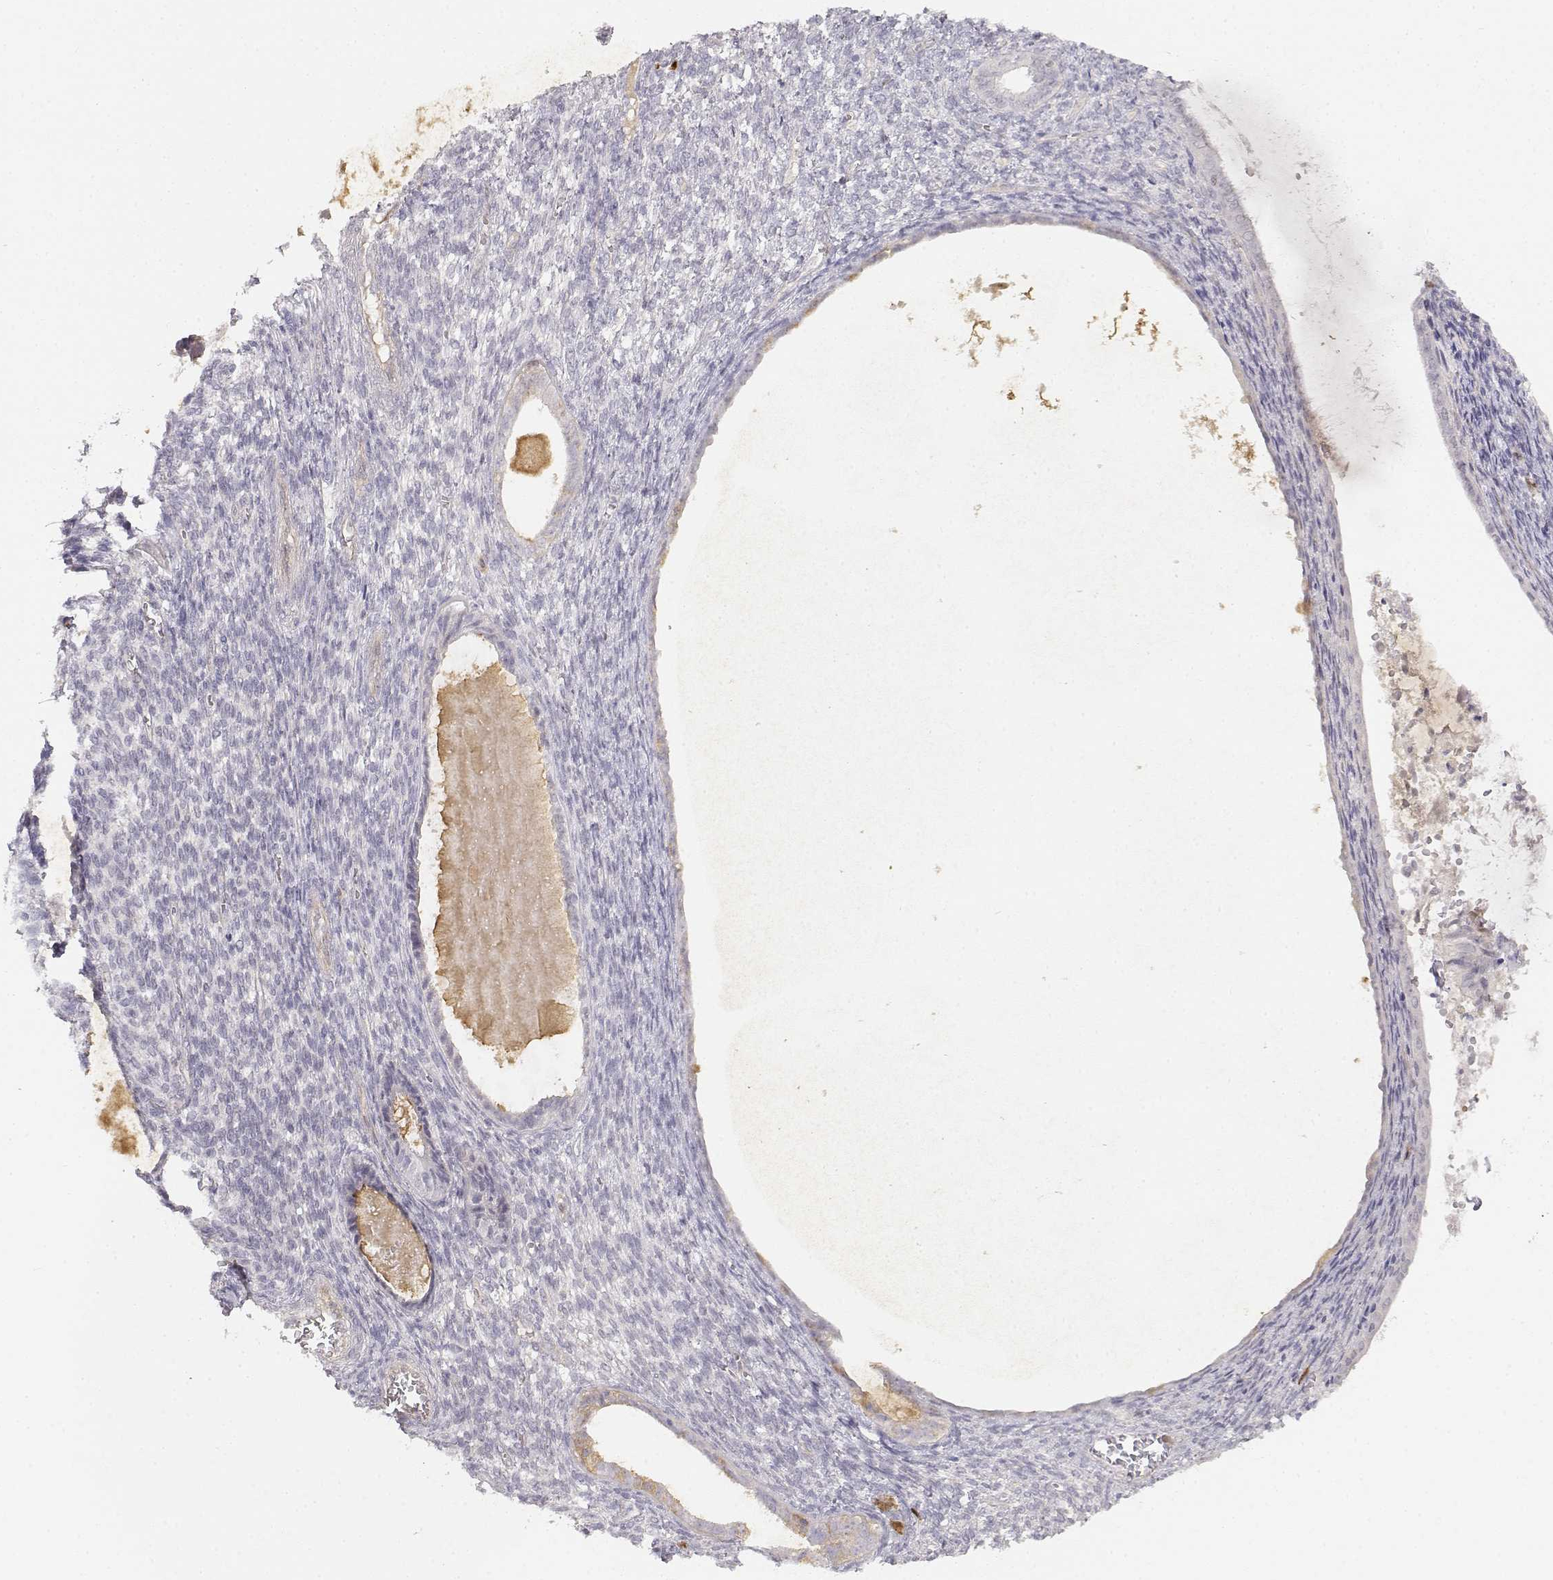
{"staining": {"intensity": "negative", "quantity": "none", "location": "none"}, "tissue": "endometrial cancer", "cell_type": "Tumor cells", "image_type": "cancer", "snomed": [{"axis": "morphology", "description": "Adenocarcinoma, NOS"}, {"axis": "topography", "description": "Endometrium"}], "caption": "Protein analysis of adenocarcinoma (endometrial) exhibits no significant positivity in tumor cells.", "gene": "EAF2", "patient": {"sex": "female", "age": 86}}